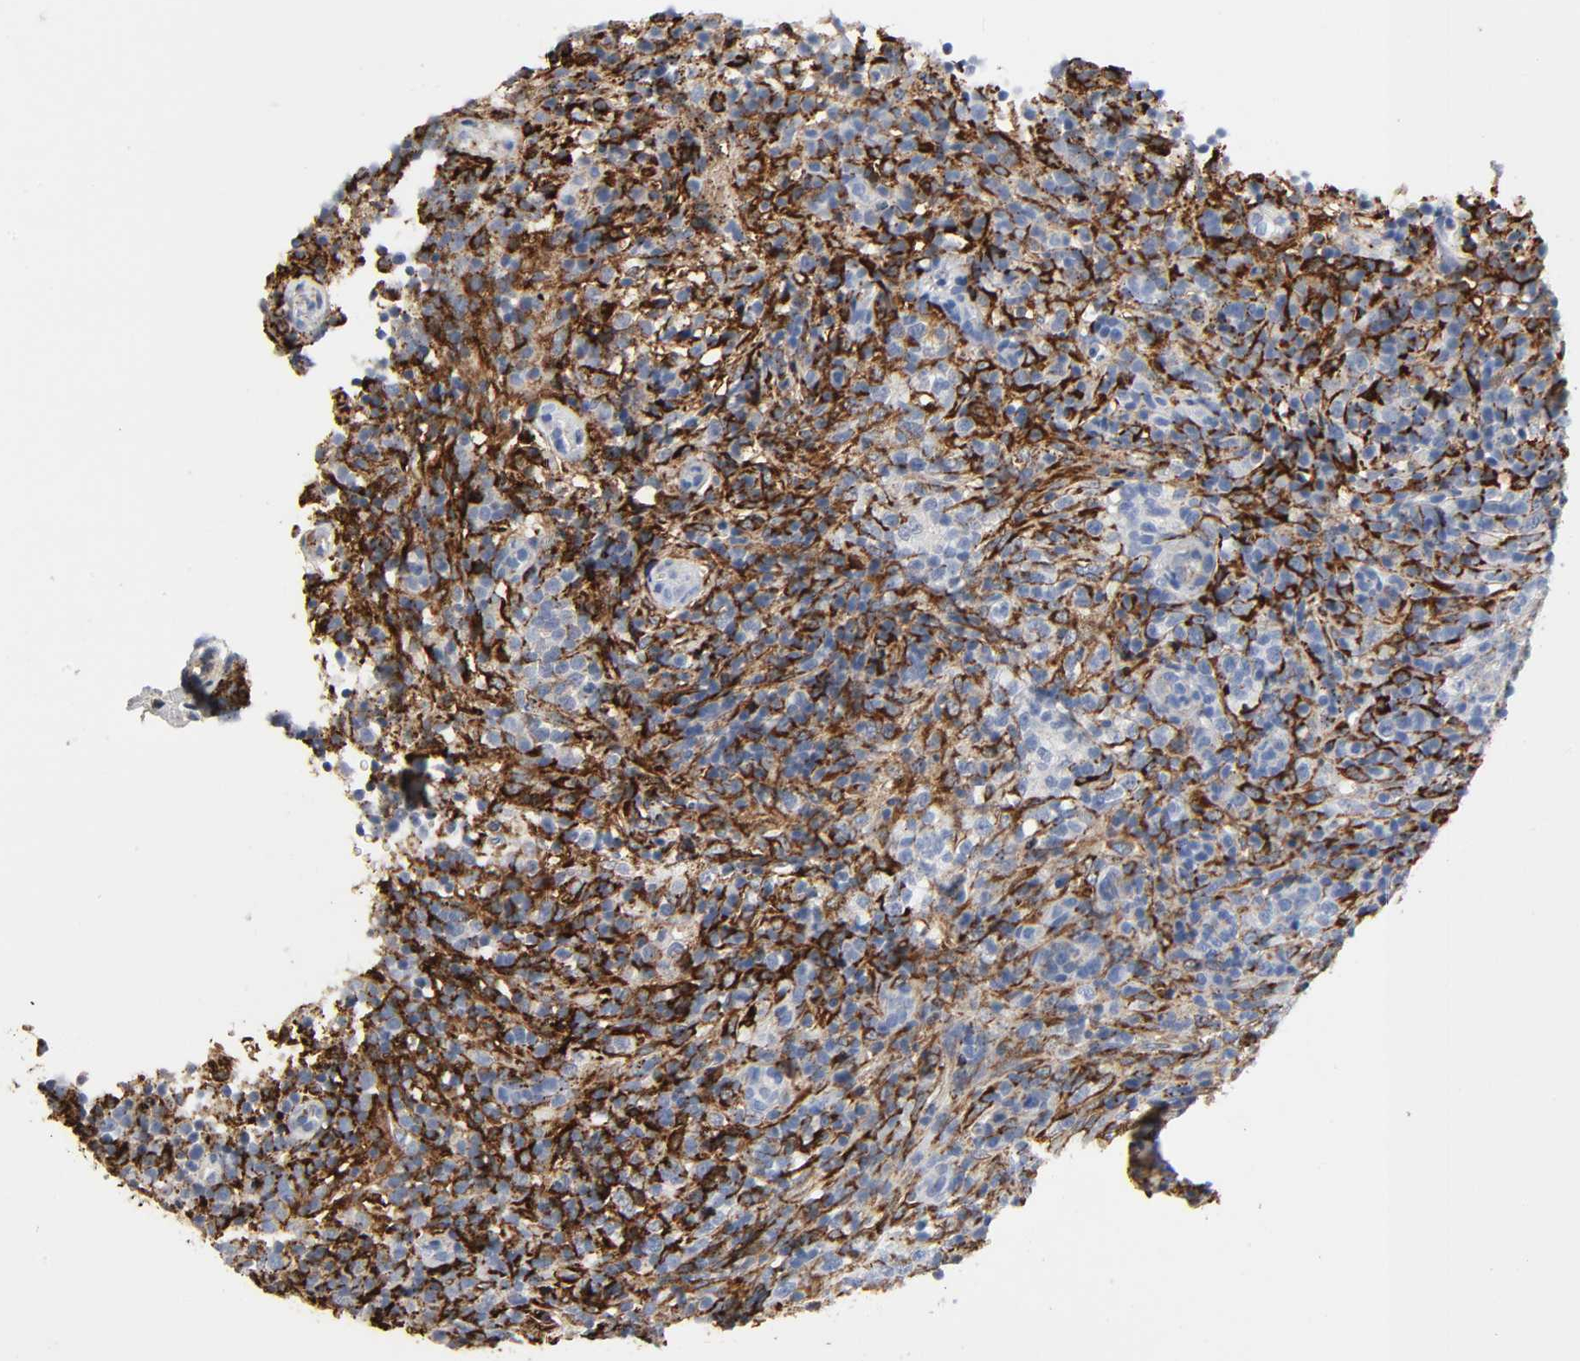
{"staining": {"intensity": "strong", "quantity": "25%-75%", "location": "cytoplasmic/membranous"}, "tissue": "lymphoma", "cell_type": "Tumor cells", "image_type": "cancer", "snomed": [{"axis": "morphology", "description": "Malignant lymphoma, non-Hodgkin's type, High grade"}, {"axis": "topography", "description": "Lymph node"}], "caption": "Malignant lymphoma, non-Hodgkin's type (high-grade) tissue displays strong cytoplasmic/membranous positivity in about 25%-75% of tumor cells, visualized by immunohistochemistry. The staining was performed using DAB (3,3'-diaminobenzidine), with brown indicating positive protein expression. Nuclei are stained blue with hematoxylin.", "gene": "C3", "patient": {"sex": "female", "age": 76}}